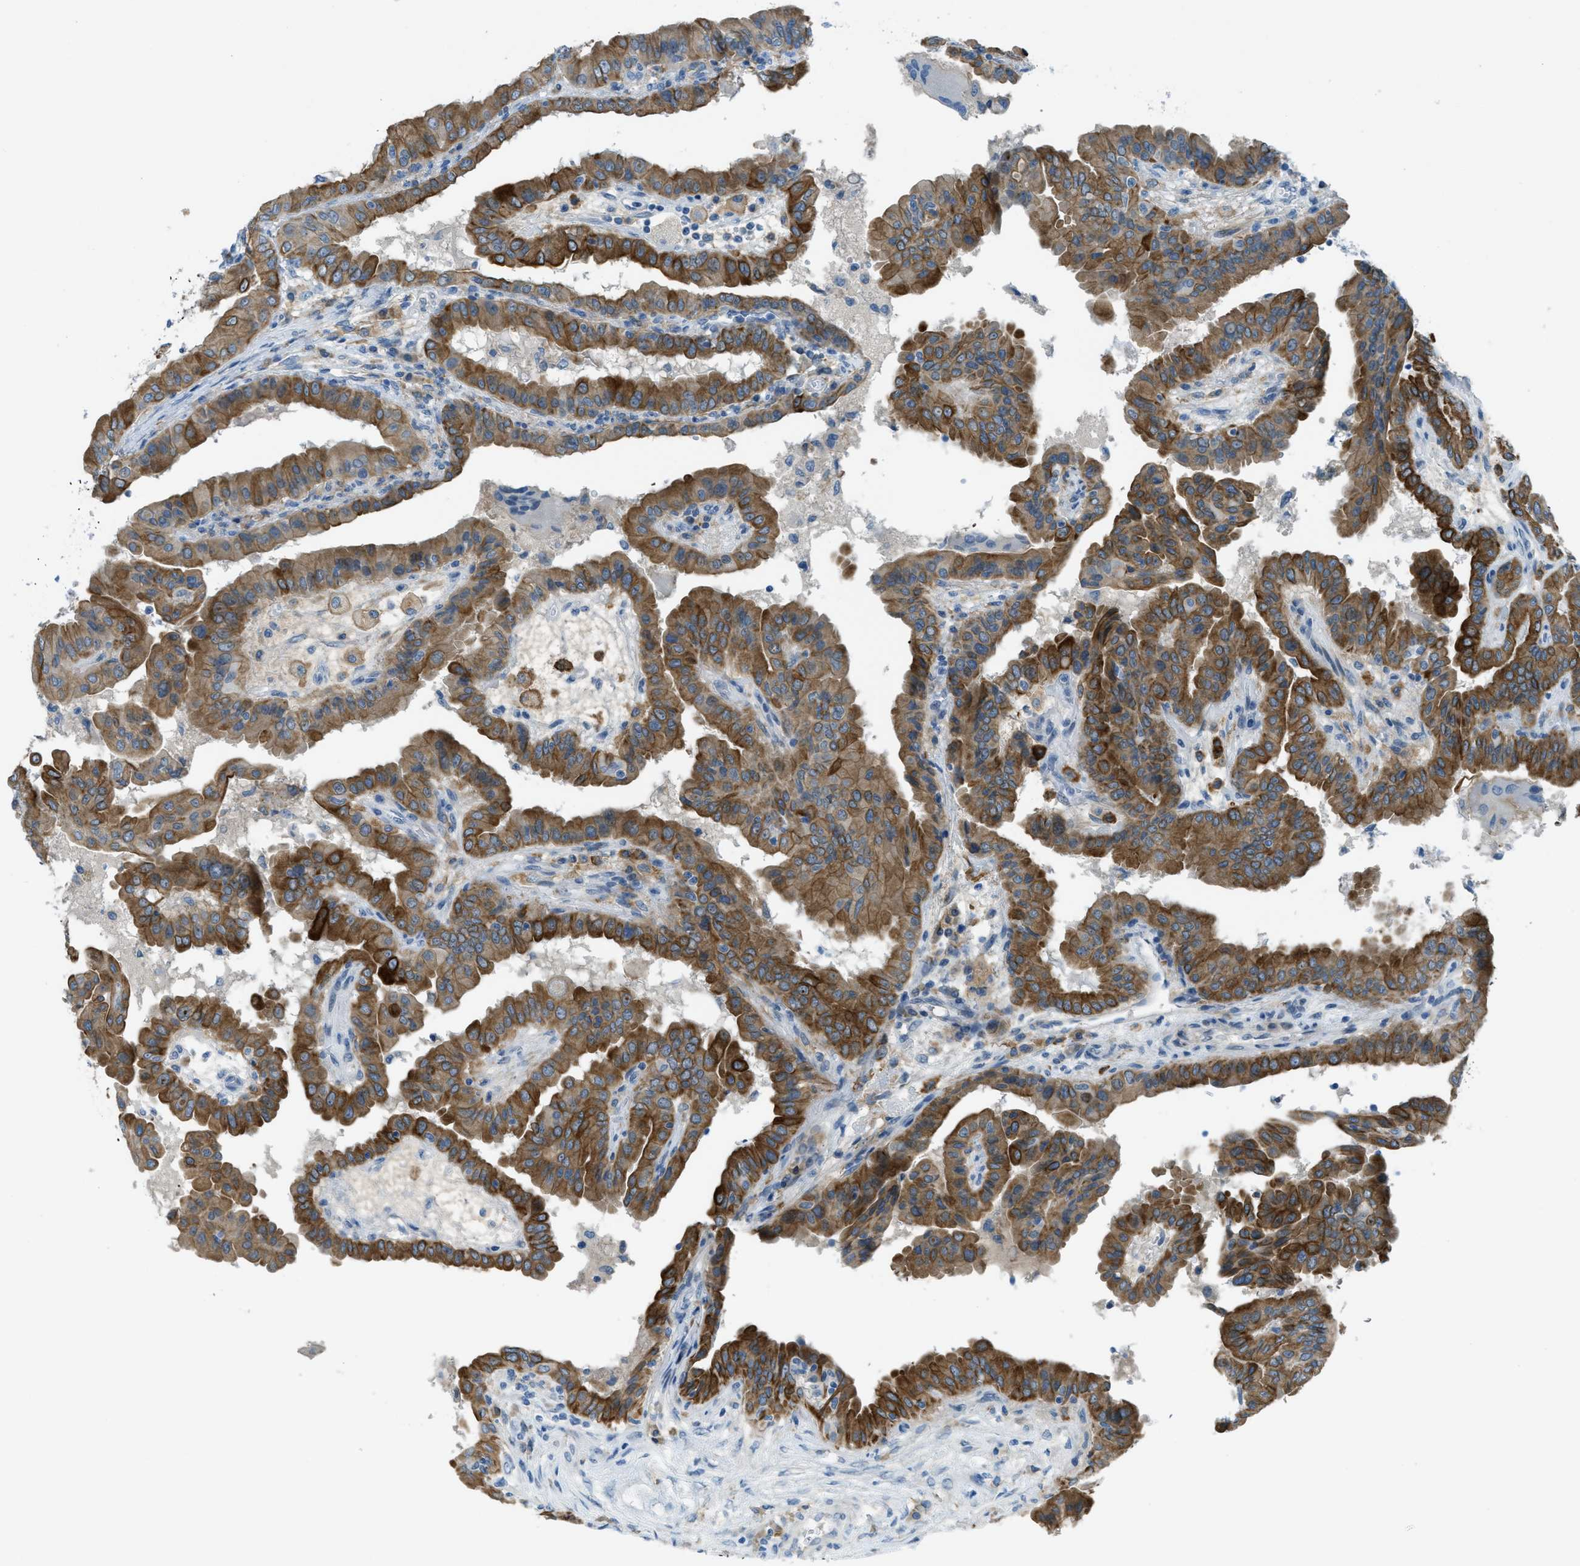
{"staining": {"intensity": "strong", "quantity": ">75%", "location": "cytoplasmic/membranous"}, "tissue": "thyroid cancer", "cell_type": "Tumor cells", "image_type": "cancer", "snomed": [{"axis": "morphology", "description": "Papillary adenocarcinoma, NOS"}, {"axis": "topography", "description": "Thyroid gland"}], "caption": "This image displays immunohistochemistry (IHC) staining of human thyroid cancer, with high strong cytoplasmic/membranous expression in approximately >75% of tumor cells.", "gene": "KLHL8", "patient": {"sex": "male", "age": 33}}